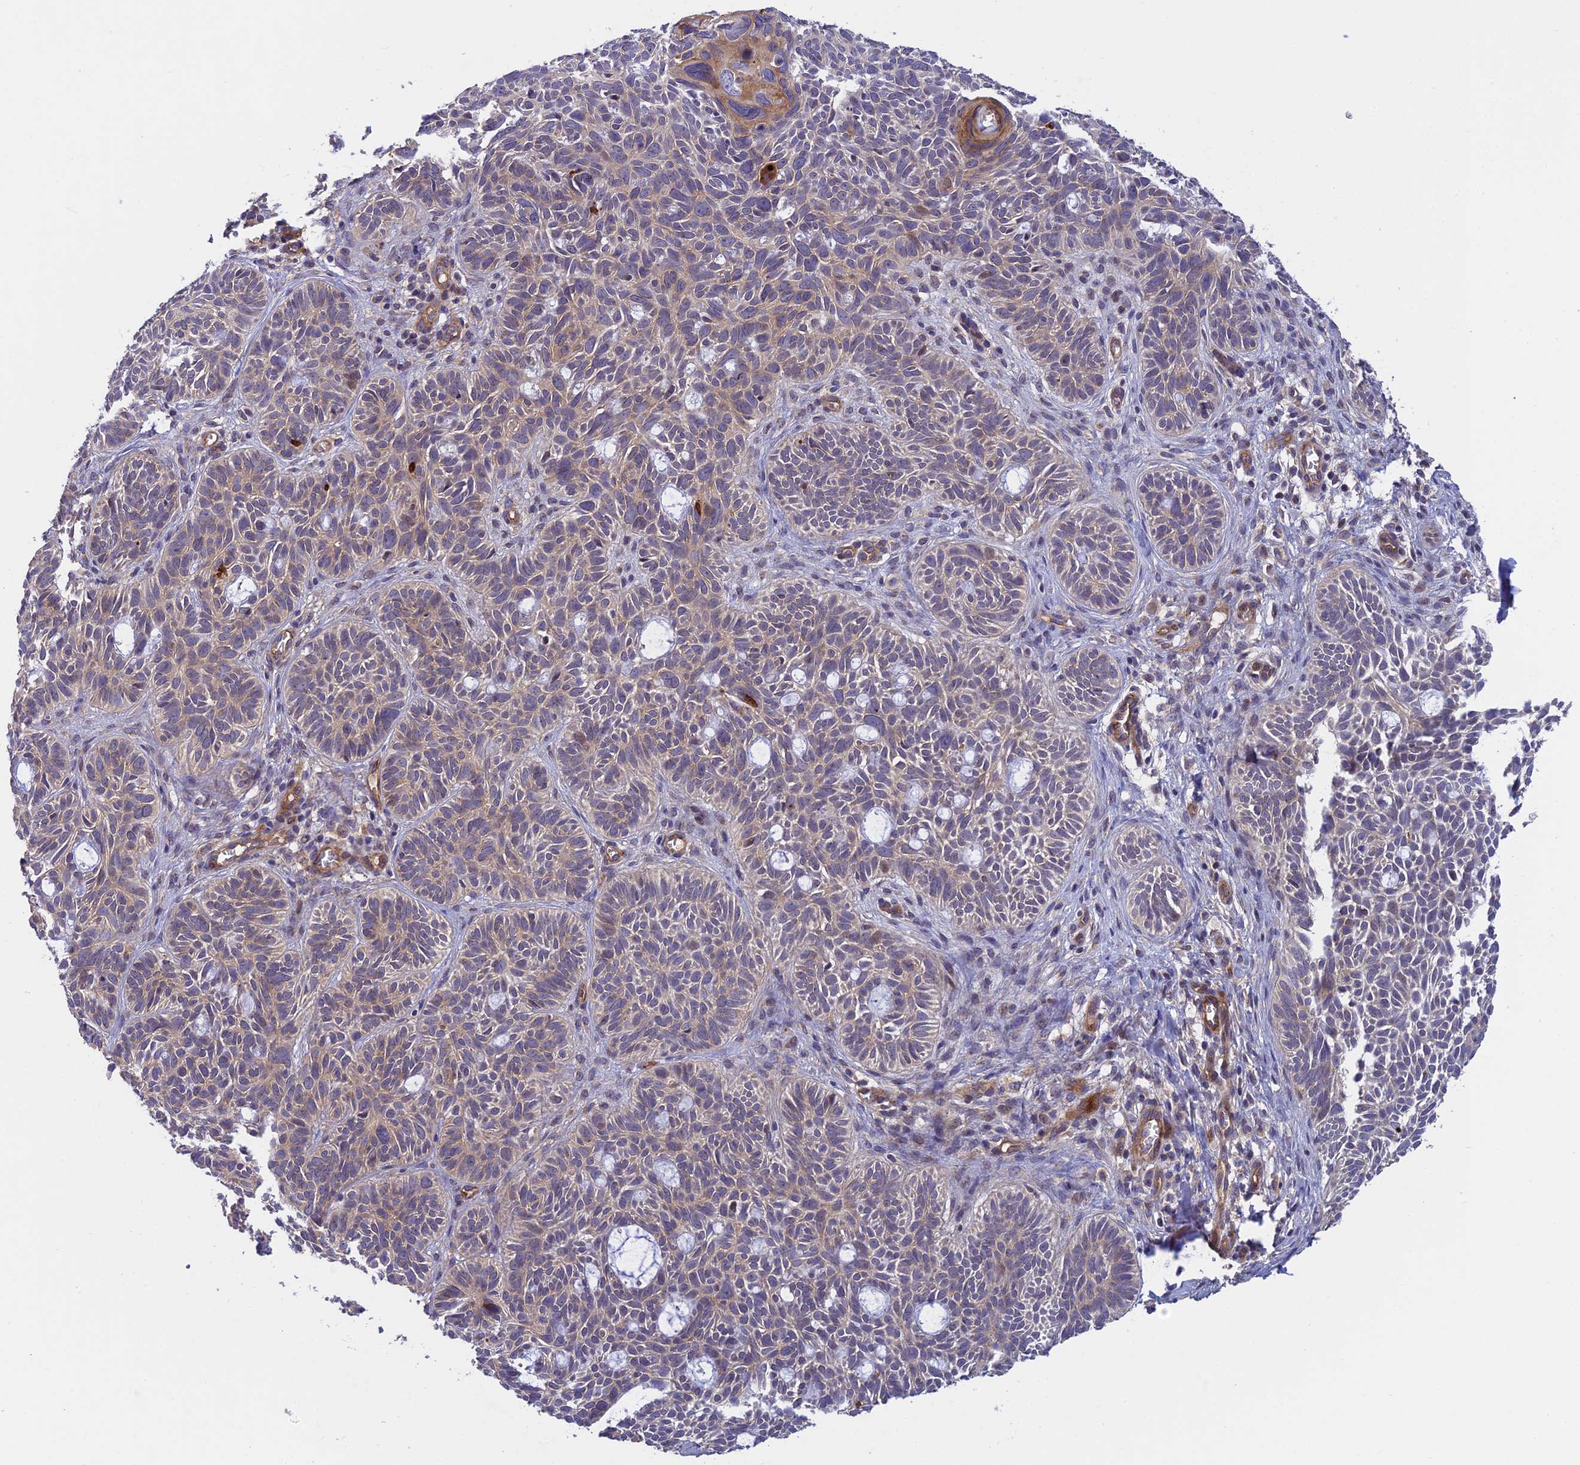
{"staining": {"intensity": "weak", "quantity": "25%-75%", "location": "cytoplasmic/membranous"}, "tissue": "skin cancer", "cell_type": "Tumor cells", "image_type": "cancer", "snomed": [{"axis": "morphology", "description": "Basal cell carcinoma"}, {"axis": "topography", "description": "Skin"}], "caption": "Skin basal cell carcinoma stained with a brown dye exhibits weak cytoplasmic/membranous positive expression in approximately 25%-75% of tumor cells.", "gene": "ADAMTS15", "patient": {"sex": "male", "age": 69}}